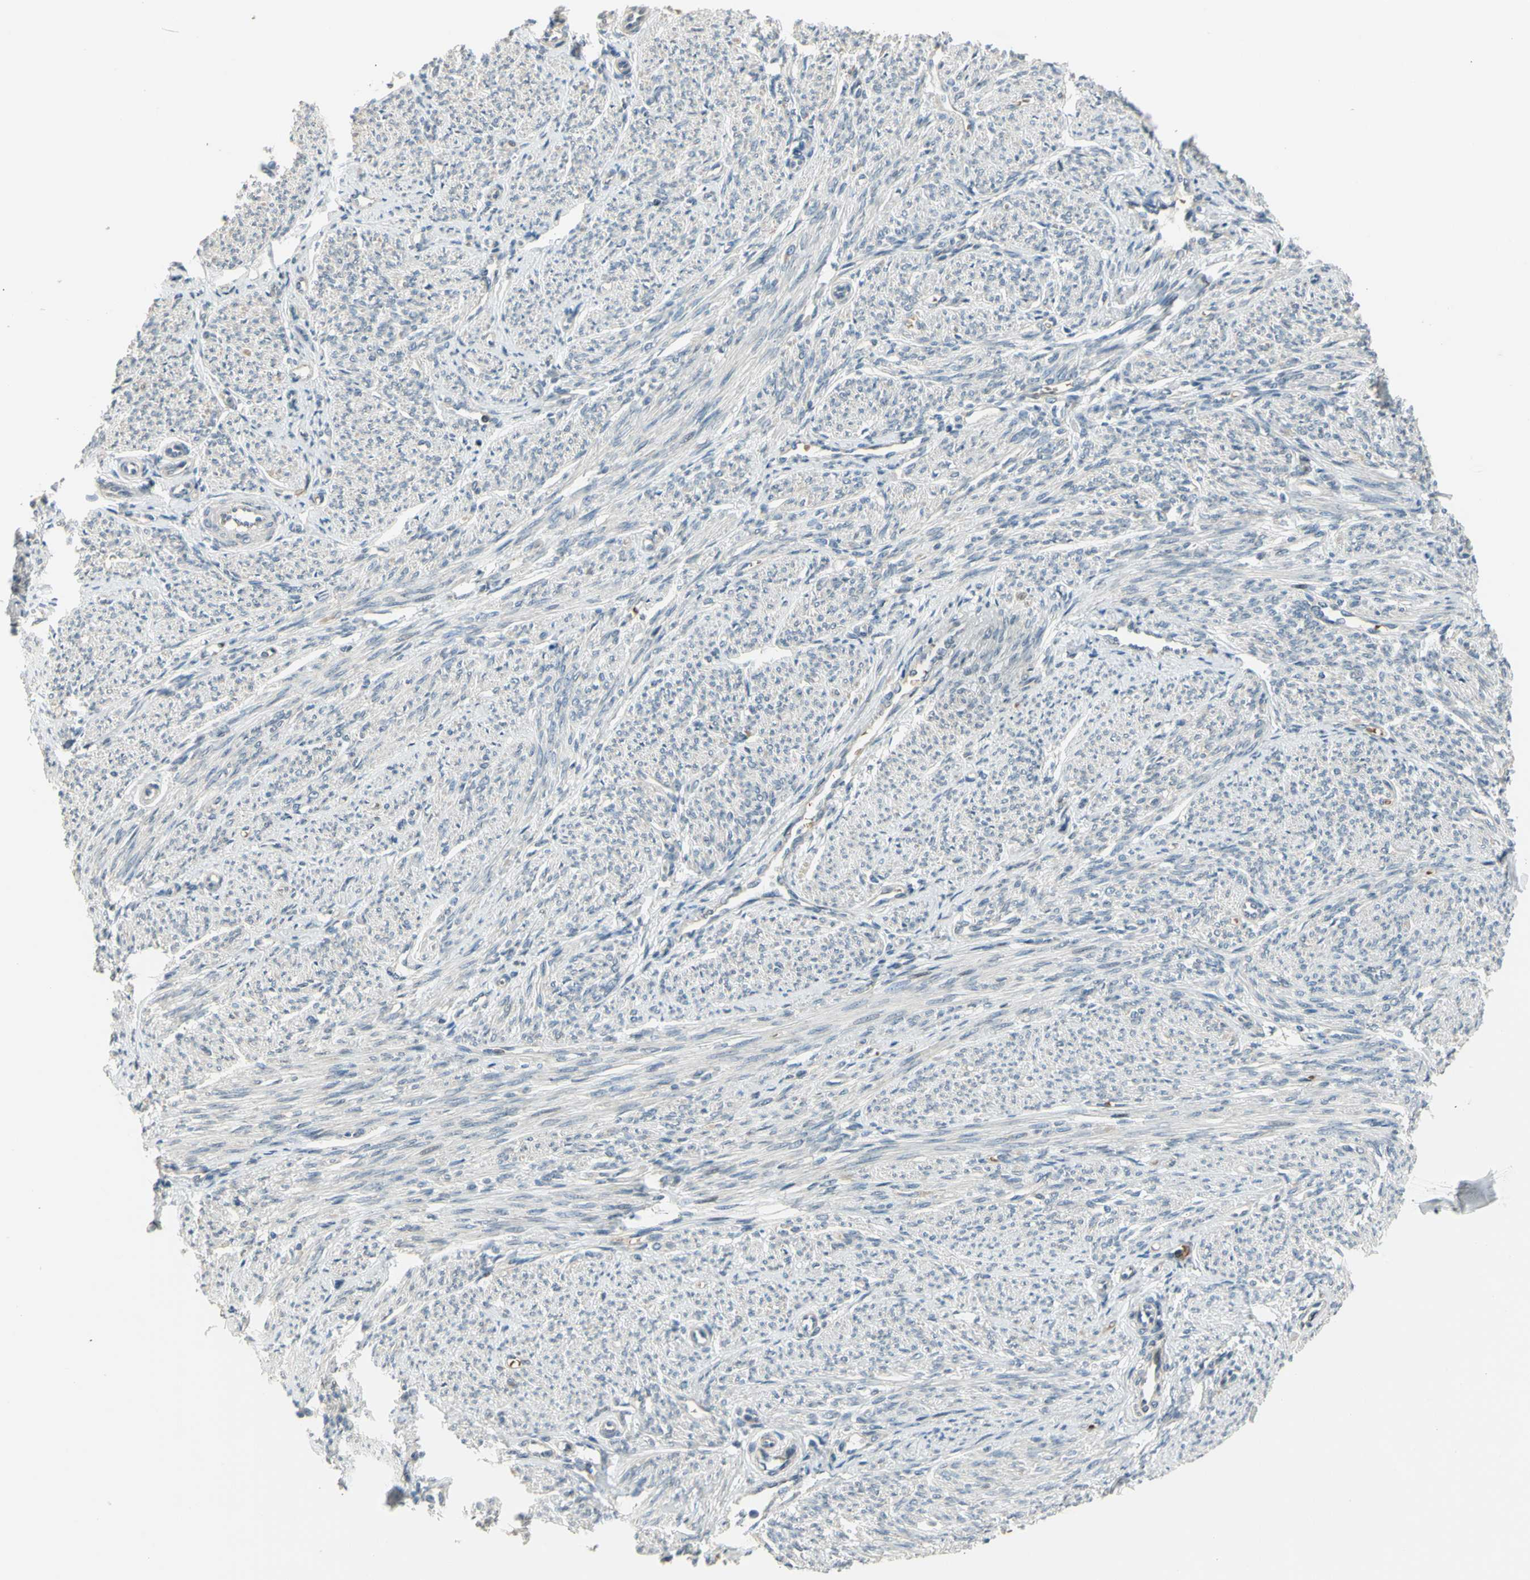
{"staining": {"intensity": "weak", "quantity": "<25%", "location": "cytoplasmic/membranous,nuclear"}, "tissue": "smooth muscle", "cell_type": "Smooth muscle cells", "image_type": "normal", "snomed": [{"axis": "morphology", "description": "Normal tissue, NOS"}, {"axis": "topography", "description": "Smooth muscle"}], "caption": "DAB (3,3'-diaminobenzidine) immunohistochemical staining of benign smooth muscle exhibits no significant staining in smooth muscle cells.", "gene": "ZNF184", "patient": {"sex": "female", "age": 65}}